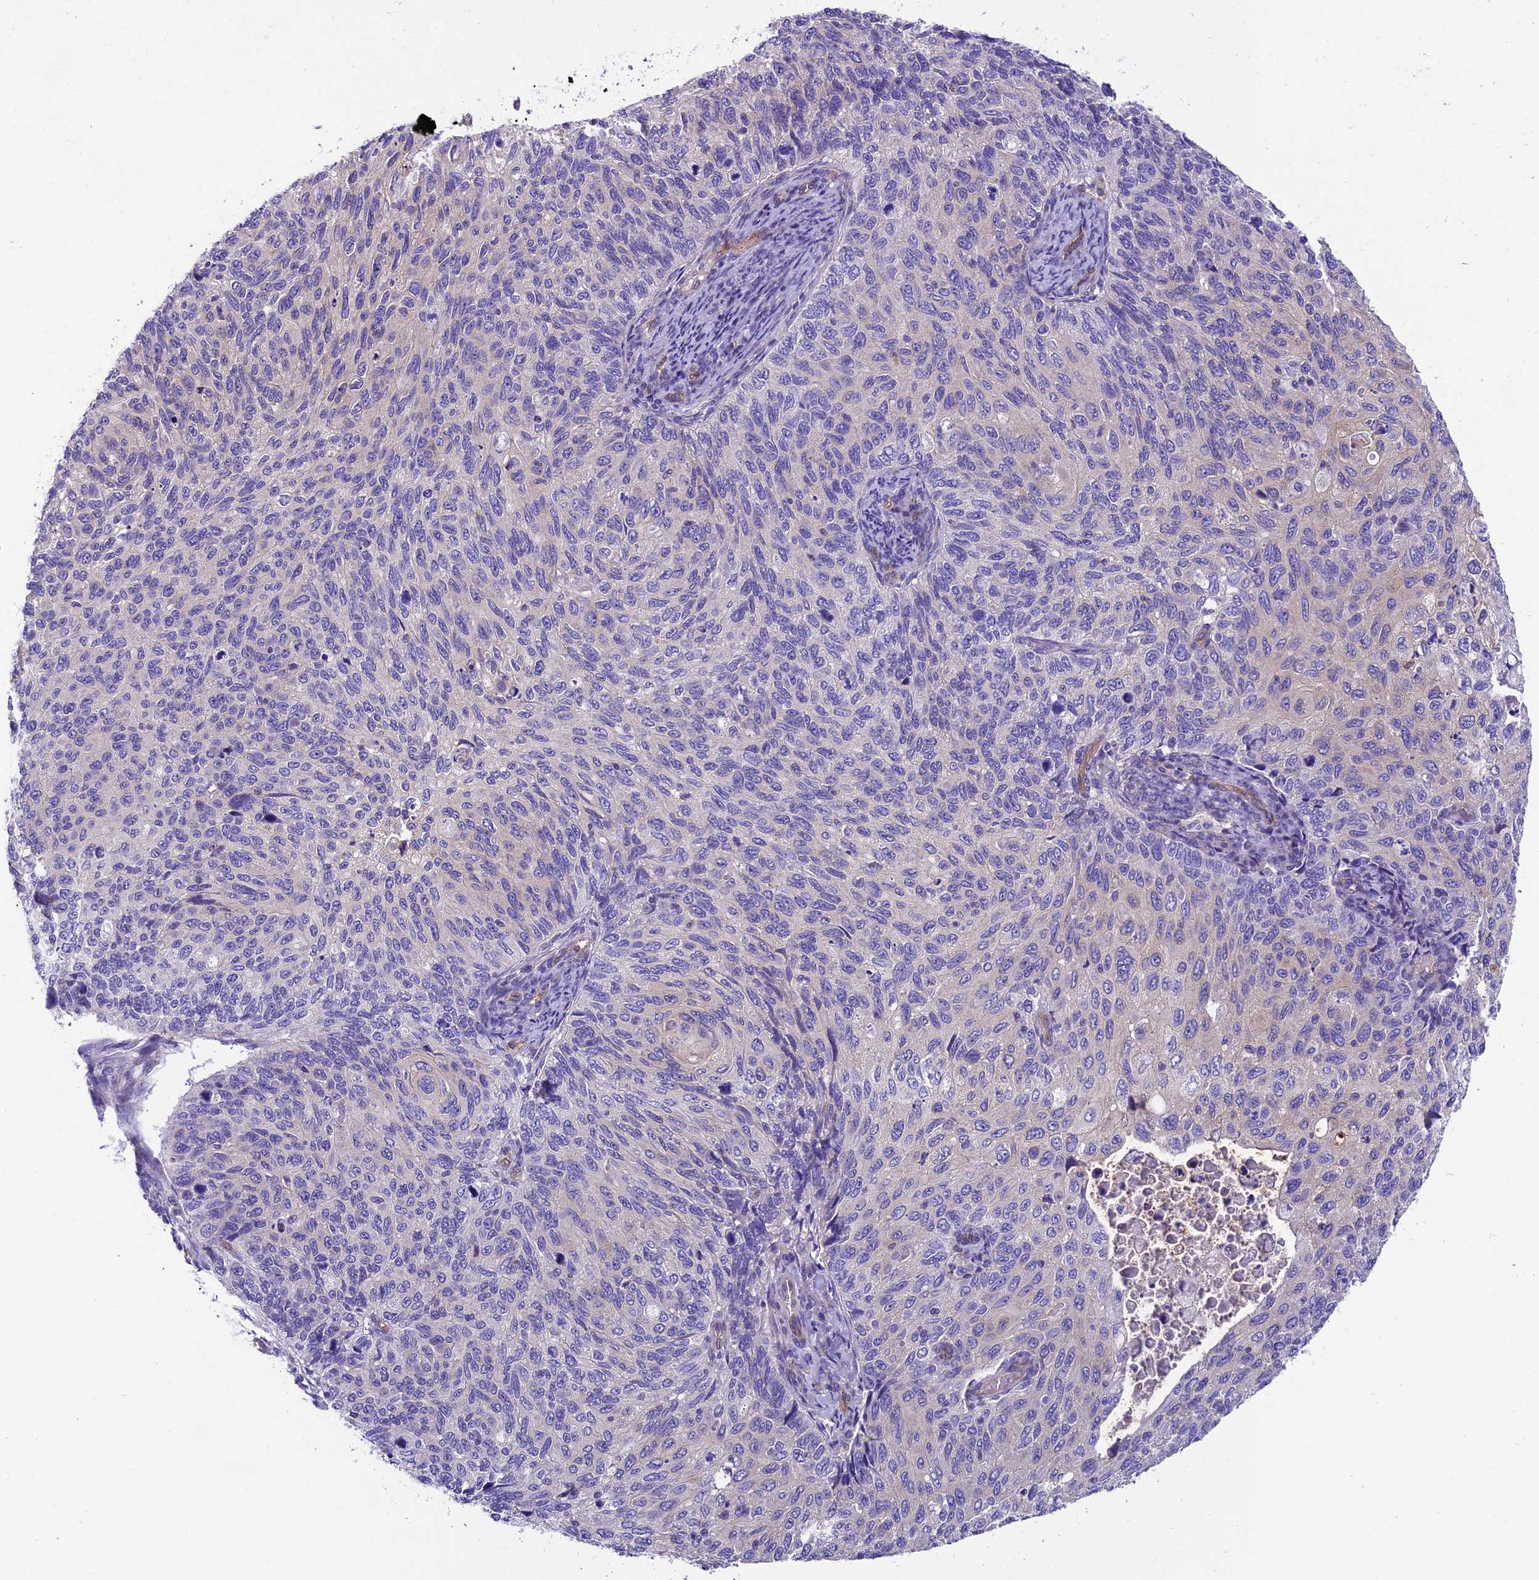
{"staining": {"intensity": "negative", "quantity": "none", "location": "none"}, "tissue": "cervical cancer", "cell_type": "Tumor cells", "image_type": "cancer", "snomed": [{"axis": "morphology", "description": "Squamous cell carcinoma, NOS"}, {"axis": "topography", "description": "Cervix"}], "caption": "Immunohistochemistry (IHC) histopathology image of neoplastic tissue: human cervical cancer (squamous cell carcinoma) stained with DAB (3,3'-diaminobenzidine) demonstrates no significant protein positivity in tumor cells.", "gene": "PPFIA3", "patient": {"sex": "female", "age": 70}}